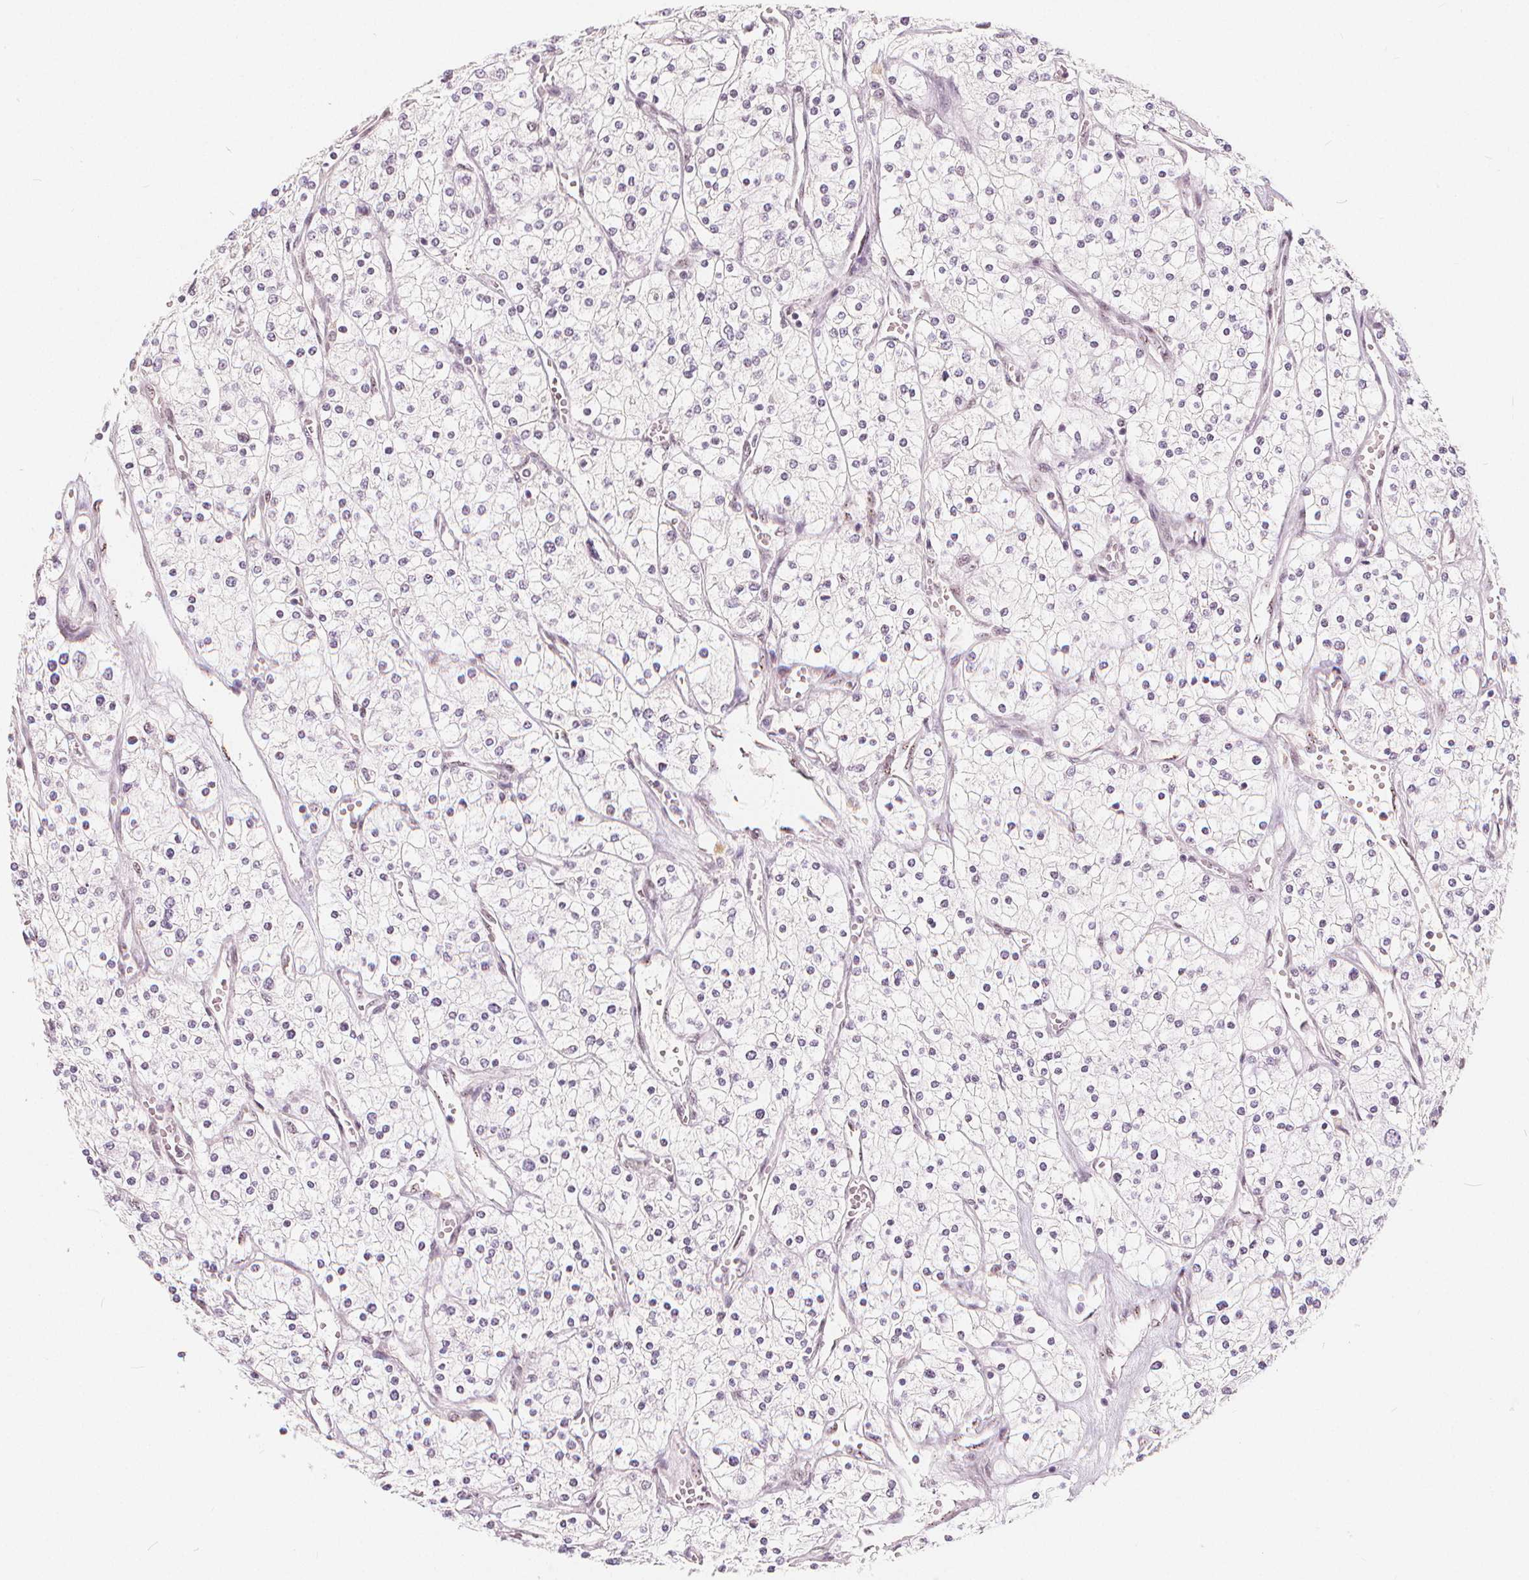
{"staining": {"intensity": "negative", "quantity": "none", "location": "none"}, "tissue": "renal cancer", "cell_type": "Tumor cells", "image_type": "cancer", "snomed": [{"axis": "morphology", "description": "Adenocarcinoma, NOS"}, {"axis": "topography", "description": "Kidney"}], "caption": "Micrograph shows no protein positivity in tumor cells of renal cancer (adenocarcinoma) tissue.", "gene": "DRC3", "patient": {"sex": "male", "age": 80}}